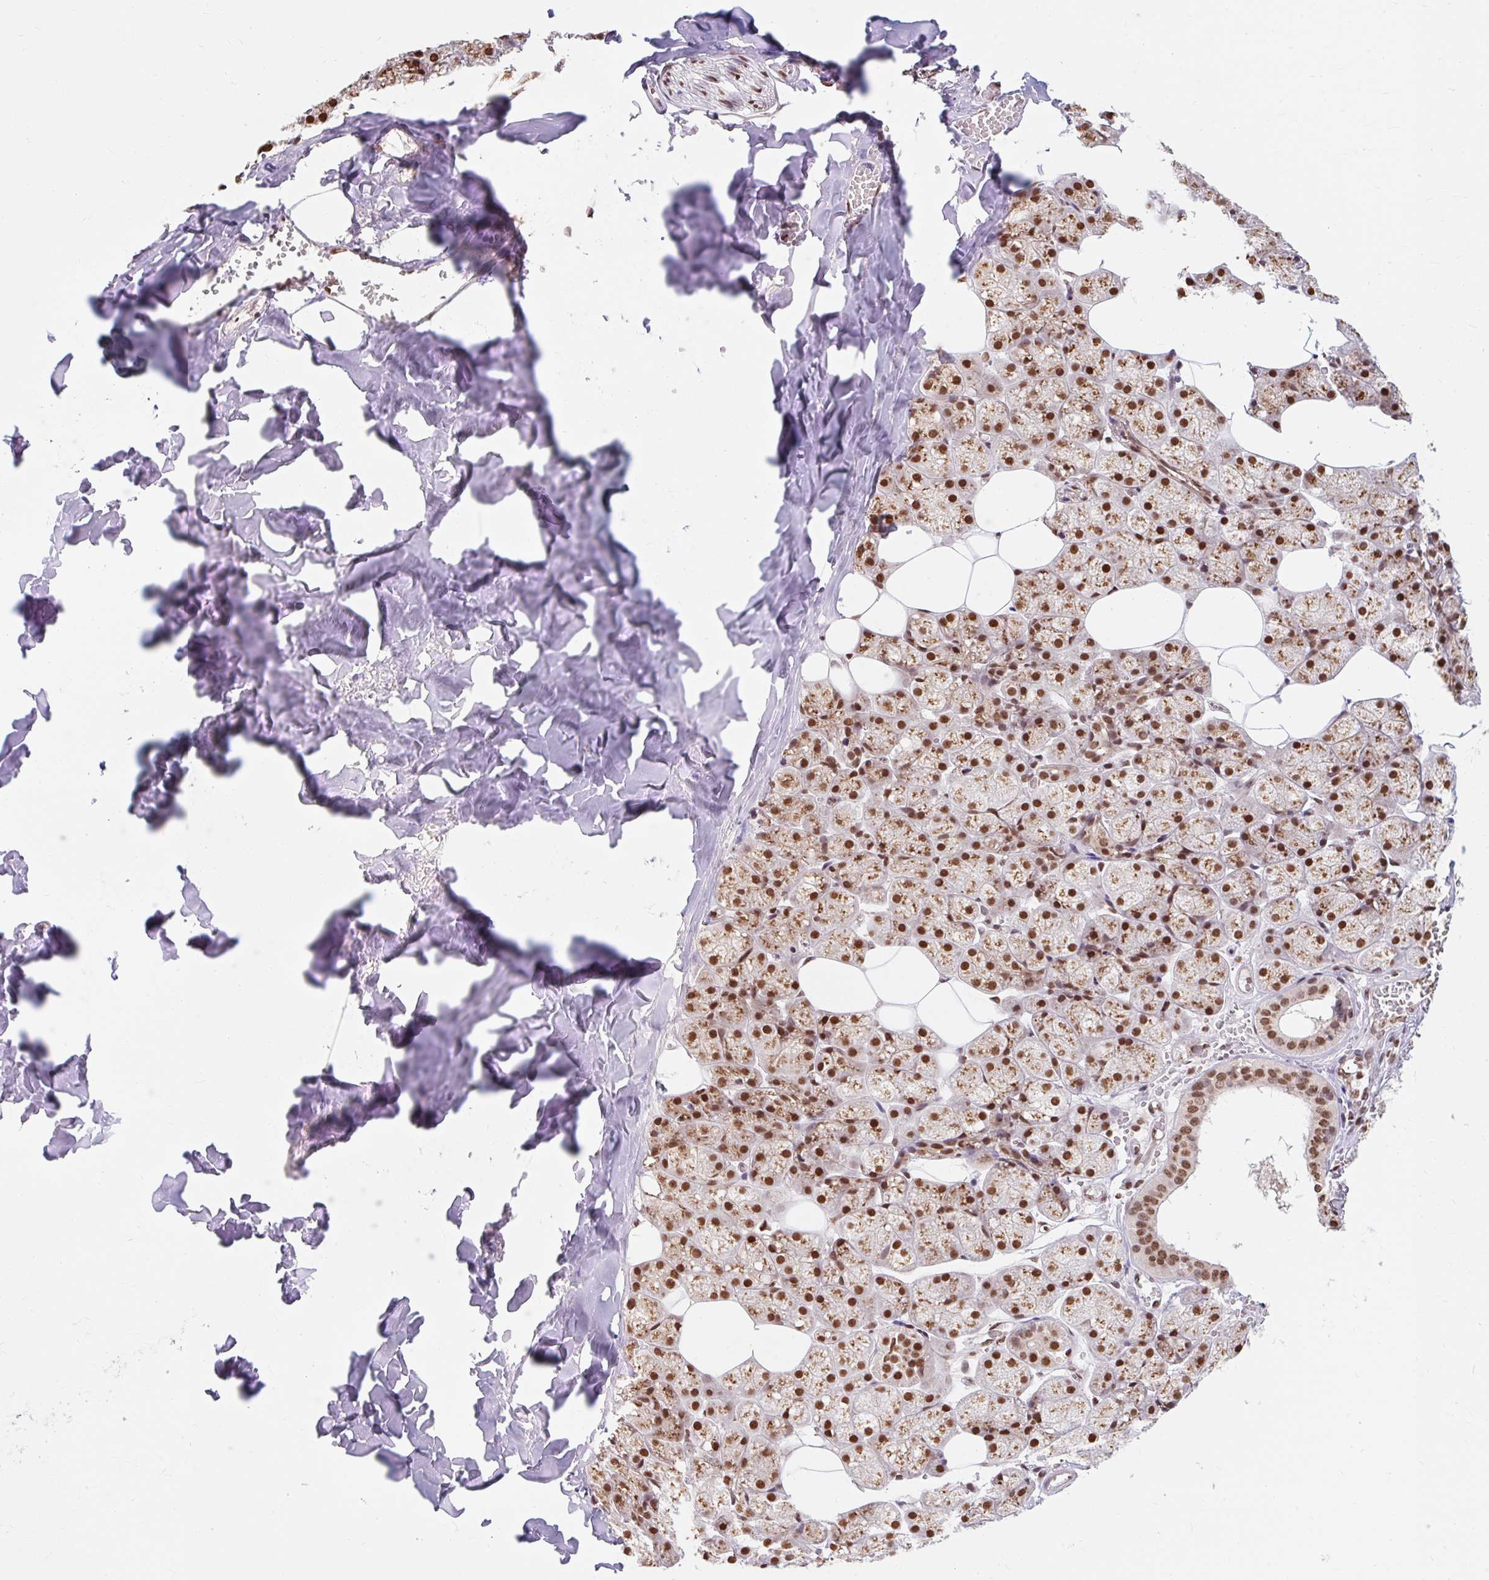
{"staining": {"intensity": "strong", "quantity": ">75%", "location": "cytoplasmic/membranous,nuclear"}, "tissue": "salivary gland", "cell_type": "Glandular cells", "image_type": "normal", "snomed": [{"axis": "morphology", "description": "Normal tissue, NOS"}, {"axis": "topography", "description": "Salivary gland"}, {"axis": "topography", "description": "Peripheral nerve tissue"}], "caption": "DAB (3,3'-diaminobenzidine) immunohistochemical staining of benign human salivary gland shows strong cytoplasmic/membranous,nuclear protein positivity in approximately >75% of glandular cells.", "gene": "BICRA", "patient": {"sex": "male", "age": 38}}